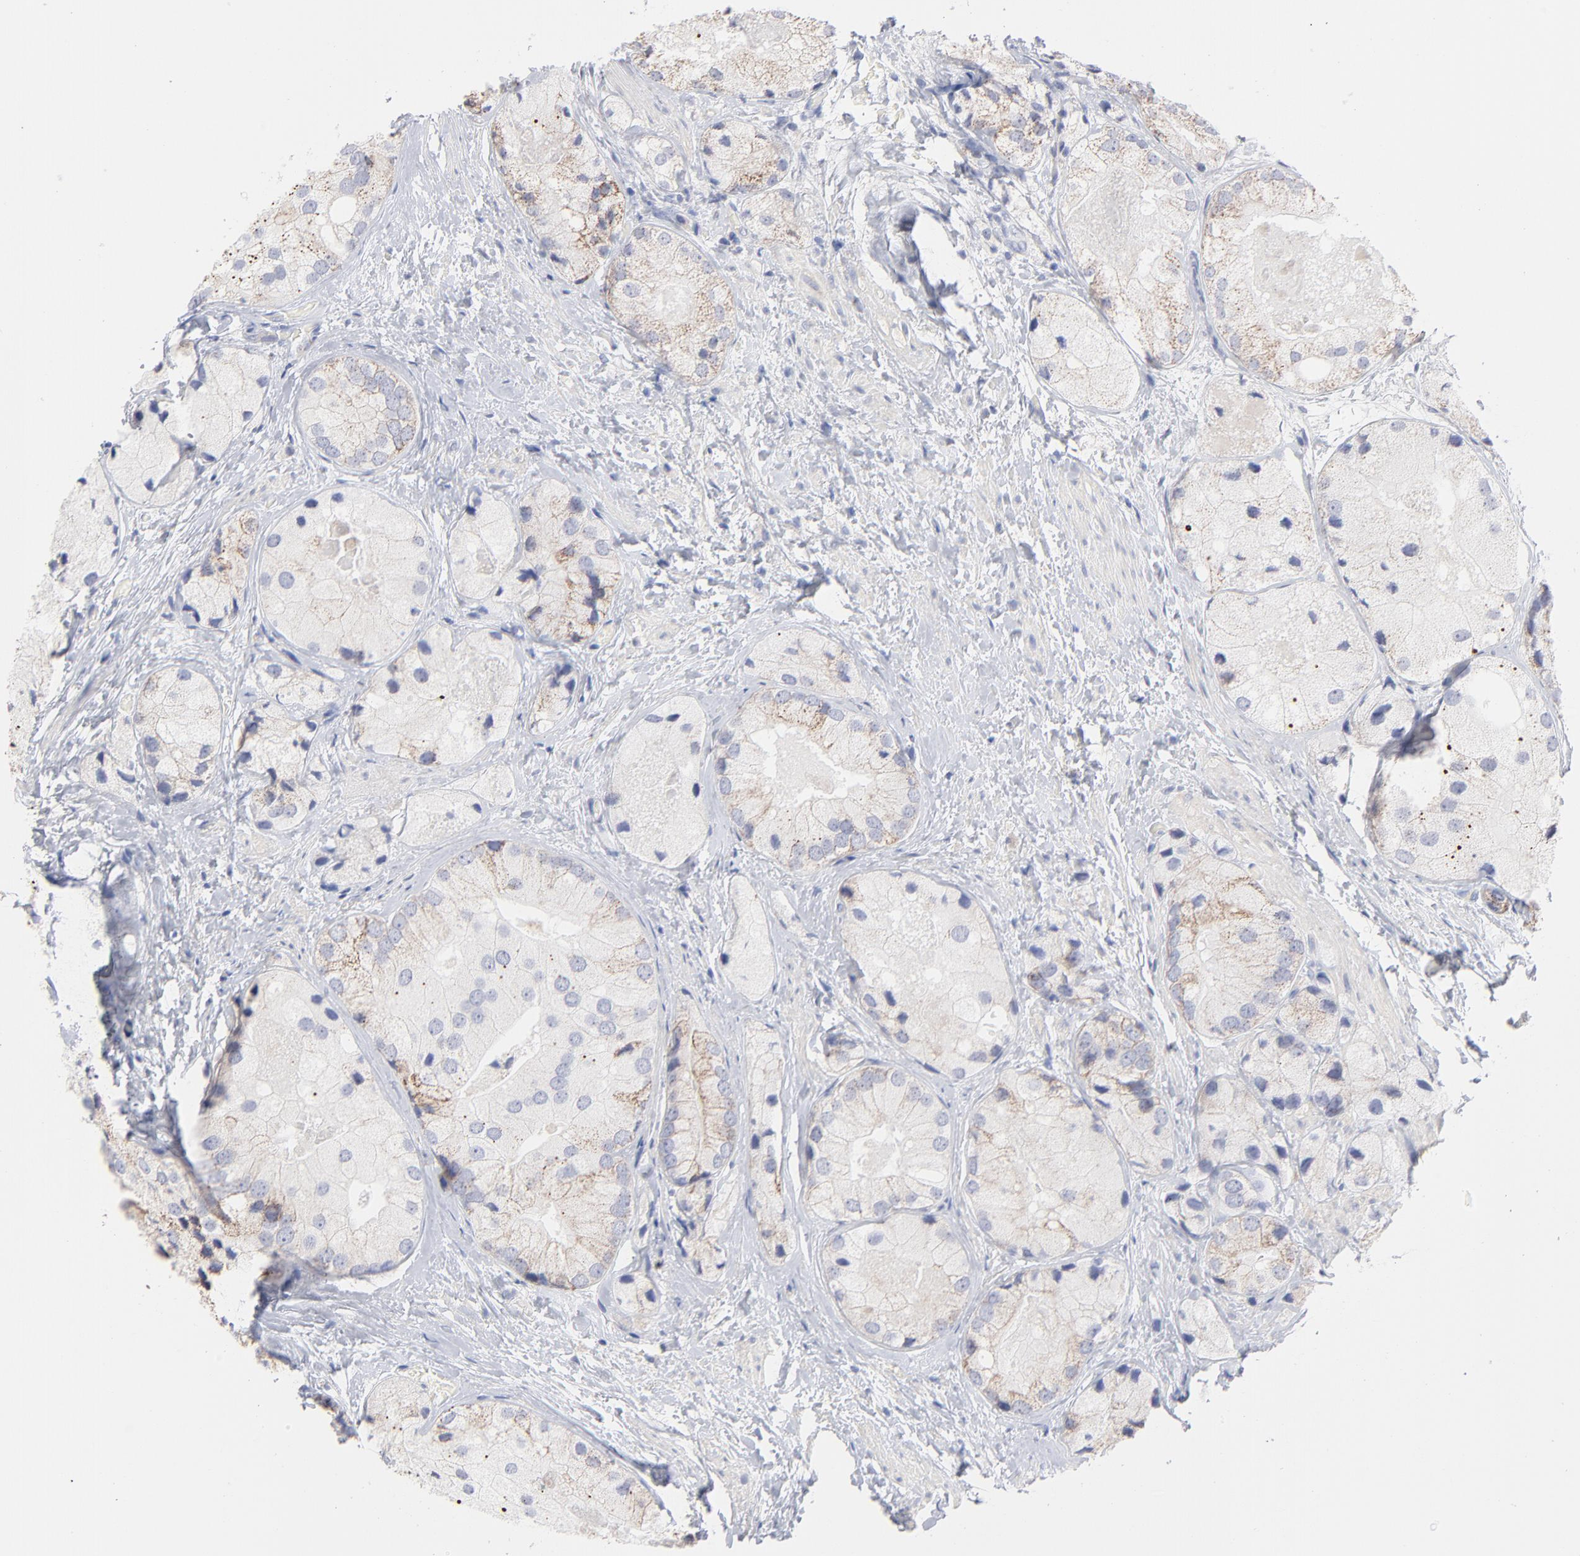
{"staining": {"intensity": "weak", "quantity": ">75%", "location": "cytoplasmic/membranous"}, "tissue": "prostate cancer", "cell_type": "Tumor cells", "image_type": "cancer", "snomed": [{"axis": "morphology", "description": "Adenocarcinoma, Low grade"}, {"axis": "topography", "description": "Prostate"}], "caption": "Brown immunohistochemical staining in prostate low-grade adenocarcinoma demonstrates weak cytoplasmic/membranous expression in about >75% of tumor cells. (IHC, brightfield microscopy, high magnification).", "gene": "TST", "patient": {"sex": "male", "age": 69}}